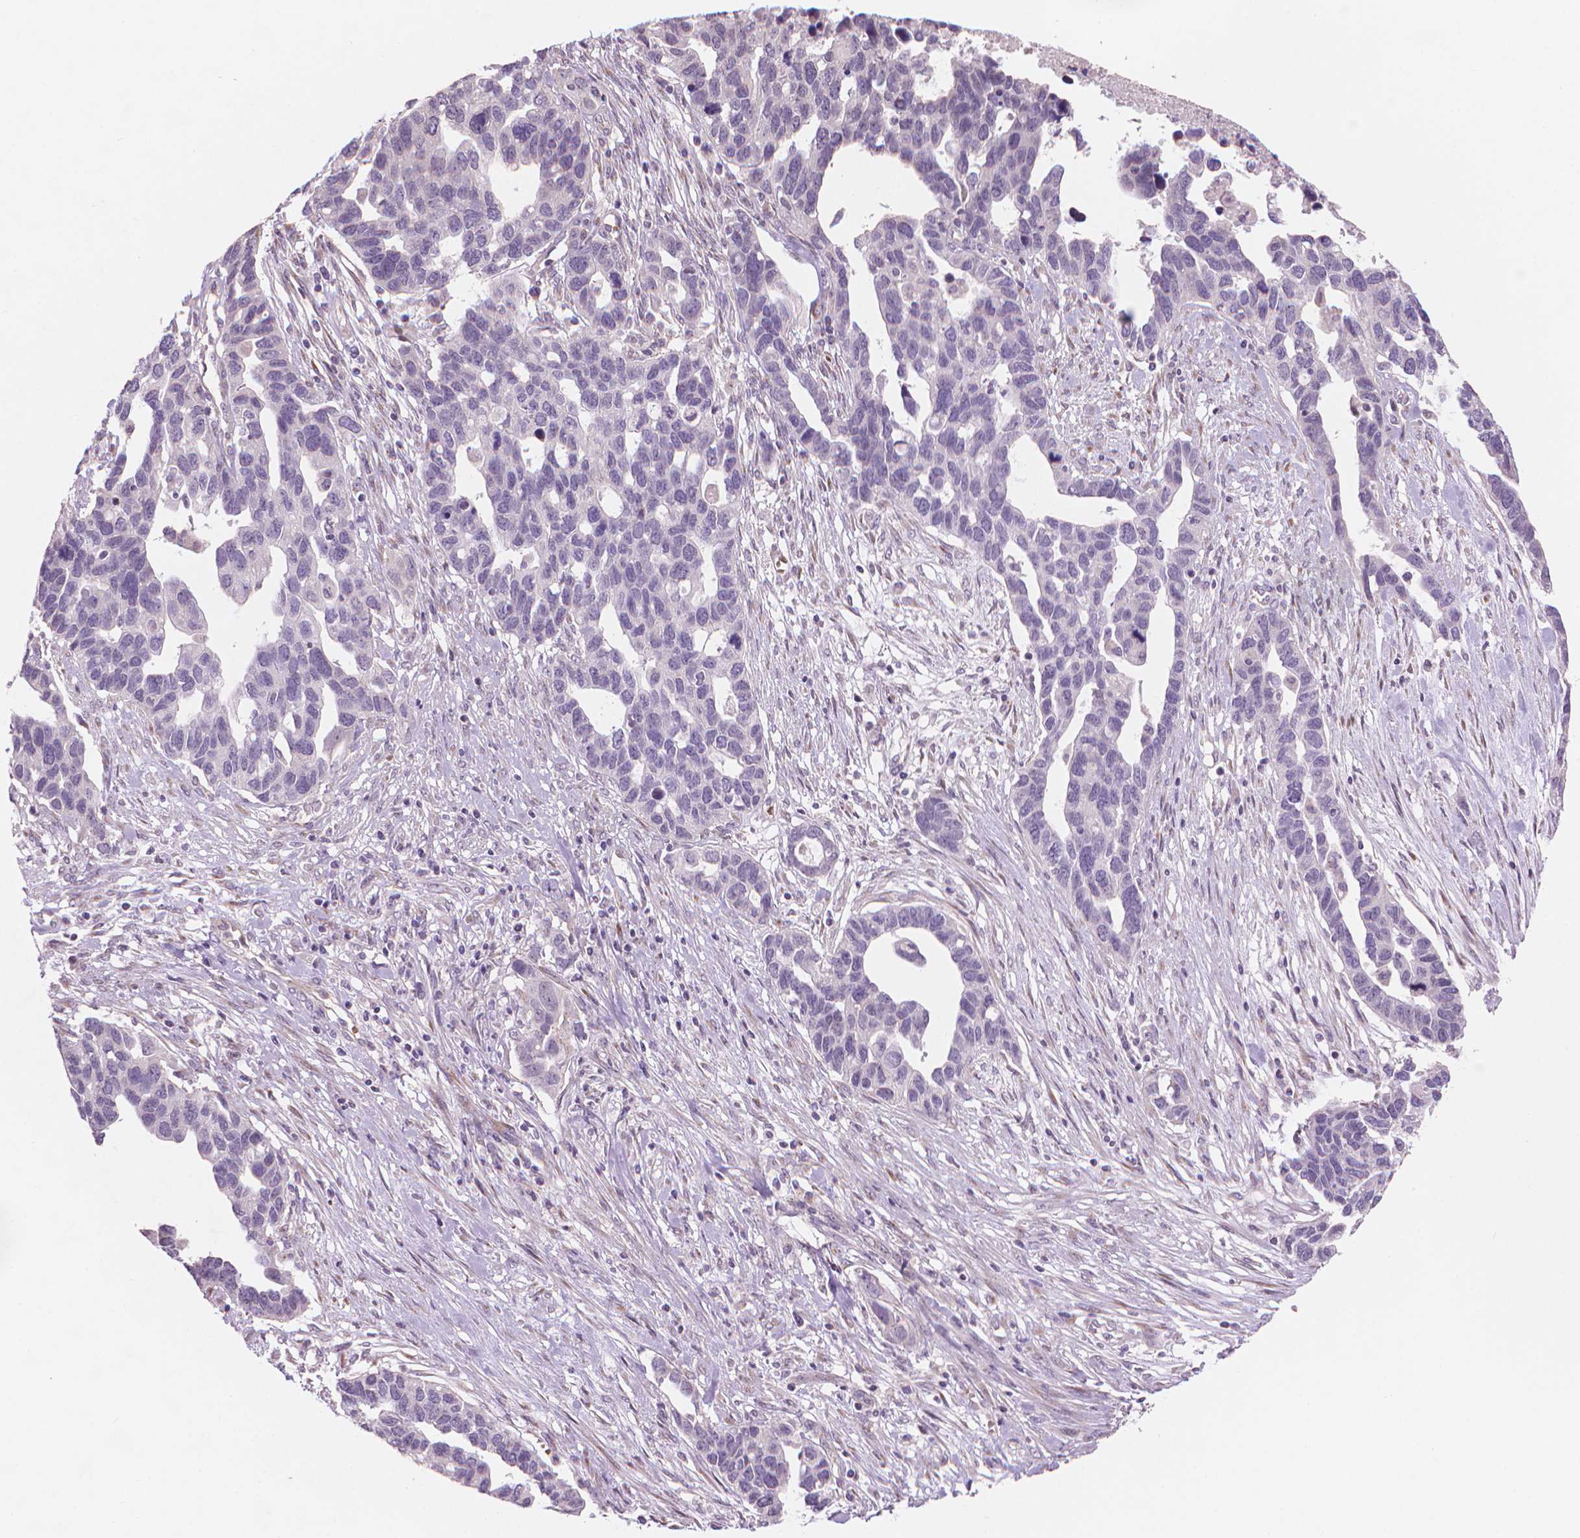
{"staining": {"intensity": "negative", "quantity": "none", "location": "none"}, "tissue": "ovarian cancer", "cell_type": "Tumor cells", "image_type": "cancer", "snomed": [{"axis": "morphology", "description": "Cystadenocarcinoma, serous, NOS"}, {"axis": "topography", "description": "Ovary"}], "caption": "Protein analysis of serous cystadenocarcinoma (ovarian) reveals no significant expression in tumor cells.", "gene": "IFFO1", "patient": {"sex": "female", "age": 54}}